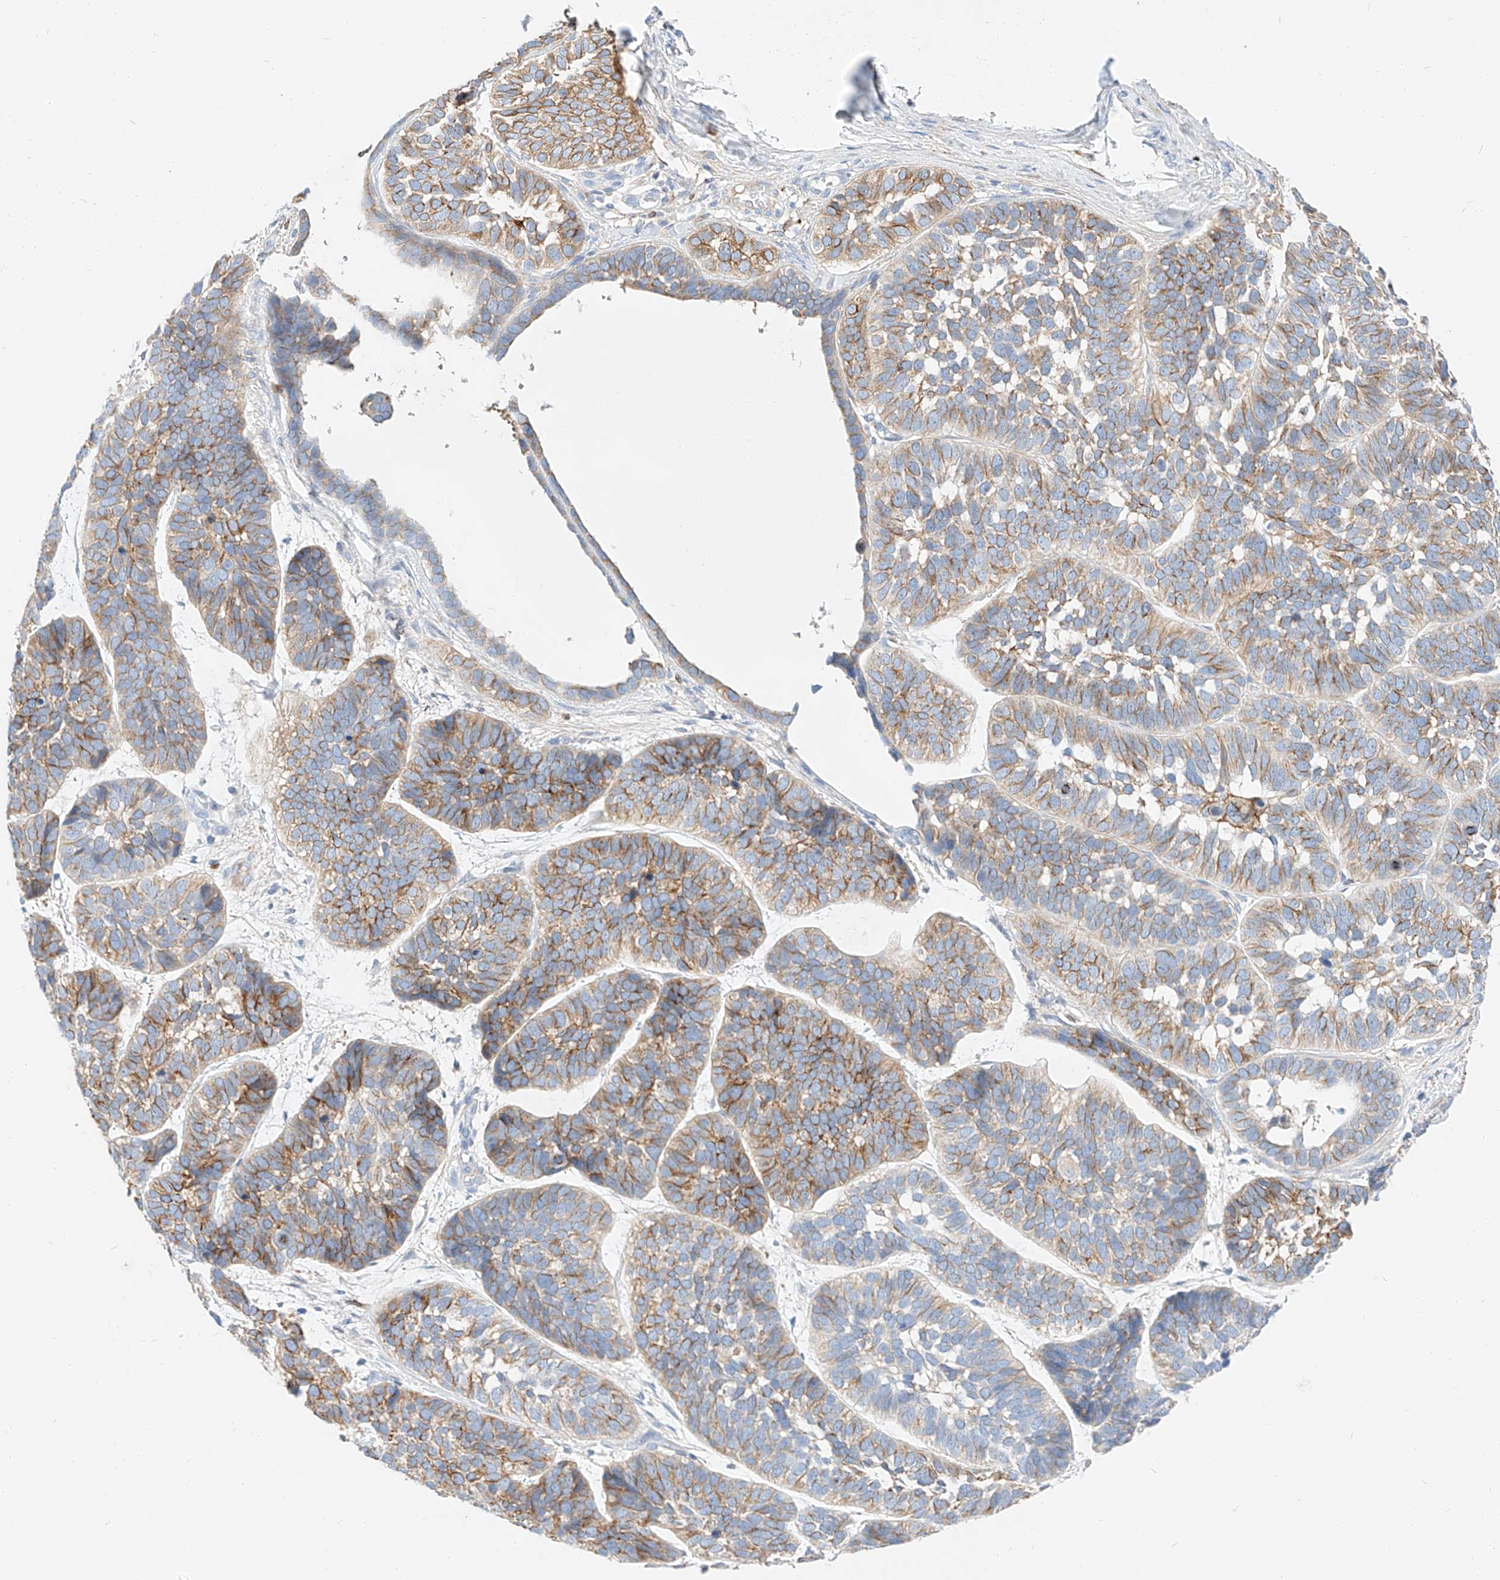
{"staining": {"intensity": "moderate", "quantity": ">75%", "location": "cytoplasmic/membranous"}, "tissue": "skin cancer", "cell_type": "Tumor cells", "image_type": "cancer", "snomed": [{"axis": "morphology", "description": "Basal cell carcinoma"}, {"axis": "topography", "description": "Skin"}], "caption": "About >75% of tumor cells in human skin cancer (basal cell carcinoma) demonstrate moderate cytoplasmic/membranous protein expression as visualized by brown immunohistochemical staining.", "gene": "MAP7", "patient": {"sex": "male", "age": 62}}